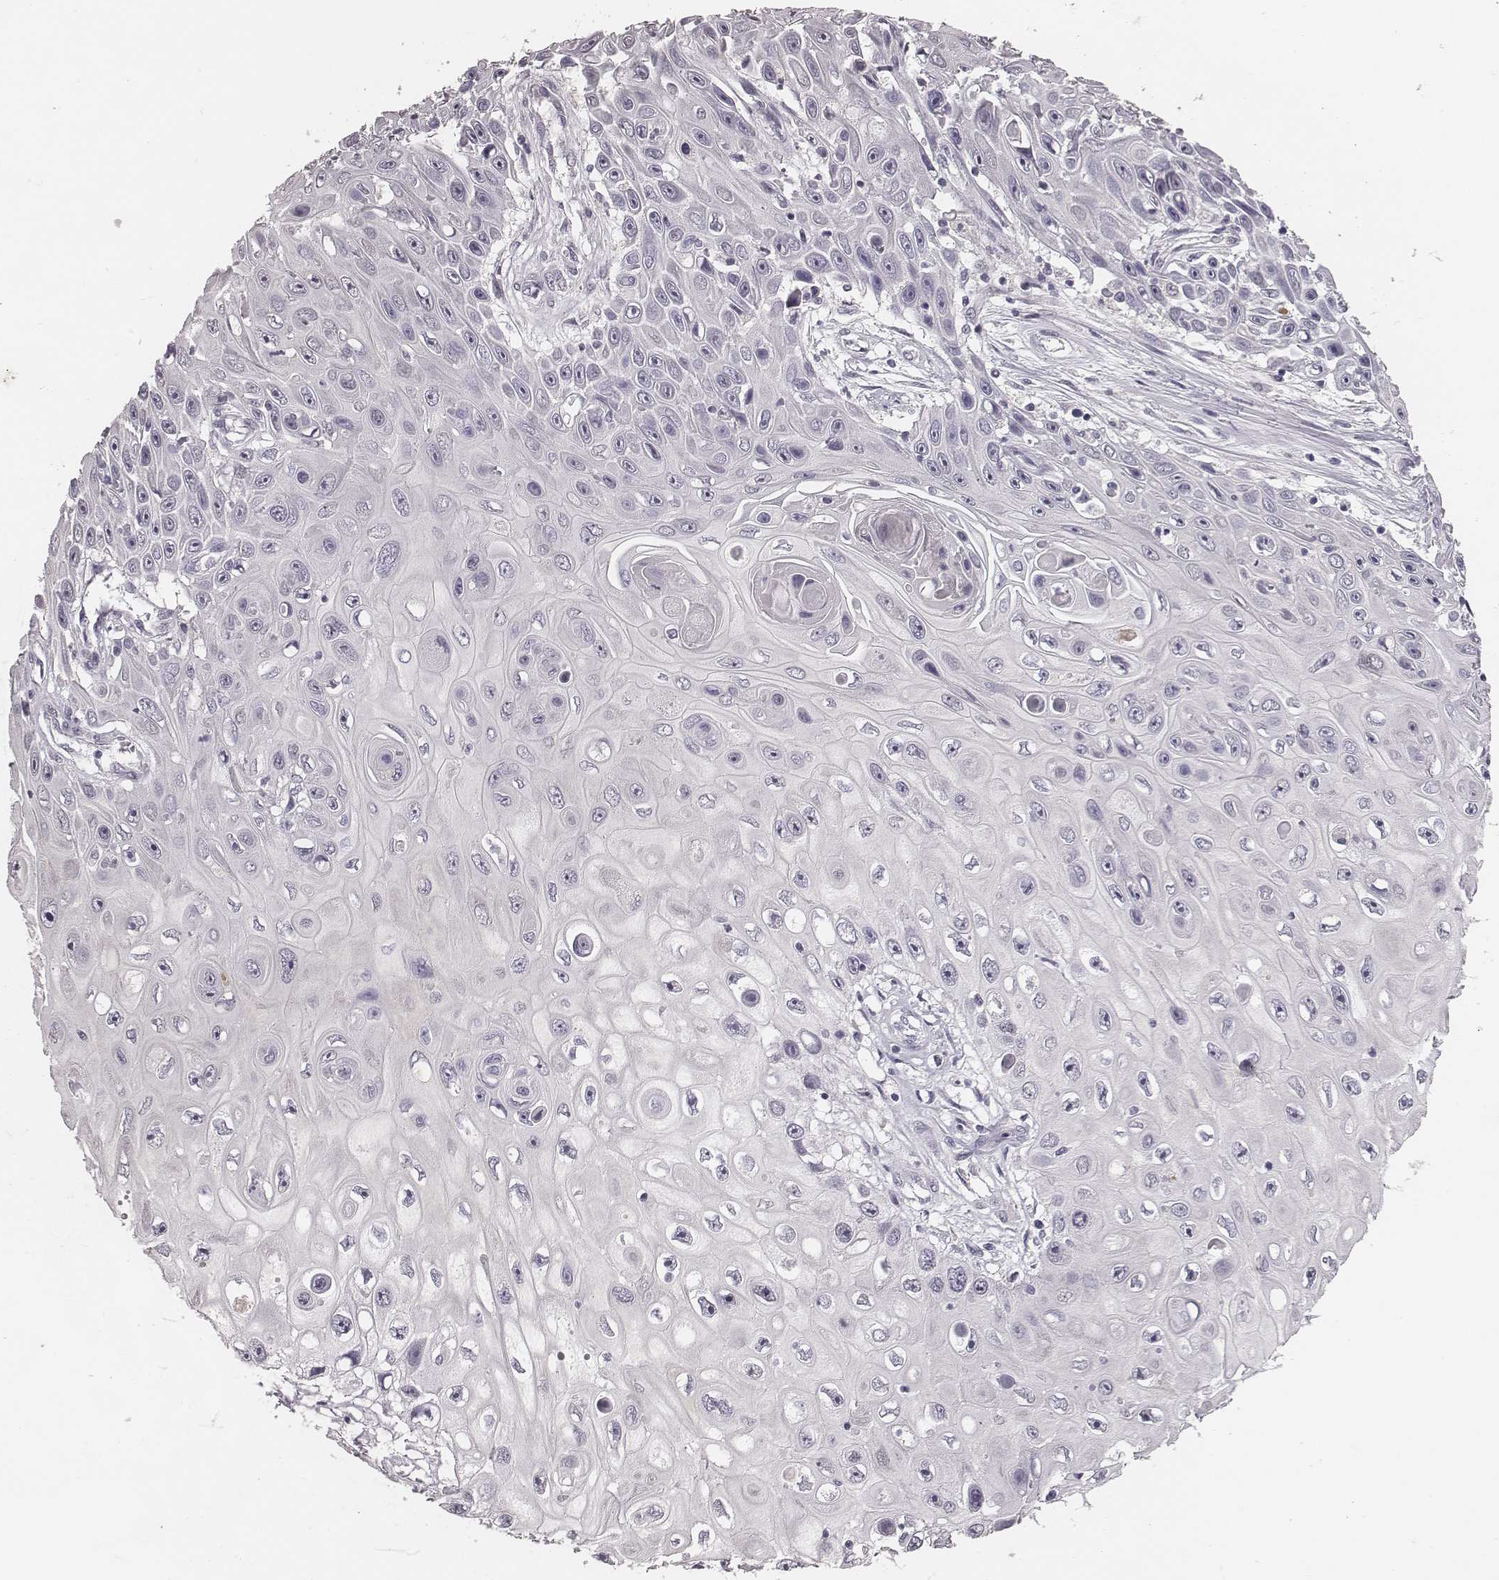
{"staining": {"intensity": "negative", "quantity": "none", "location": "none"}, "tissue": "skin cancer", "cell_type": "Tumor cells", "image_type": "cancer", "snomed": [{"axis": "morphology", "description": "Squamous cell carcinoma, NOS"}, {"axis": "topography", "description": "Skin"}], "caption": "Human skin squamous cell carcinoma stained for a protein using immunohistochemistry (IHC) shows no staining in tumor cells.", "gene": "CSHL1", "patient": {"sex": "male", "age": 82}}